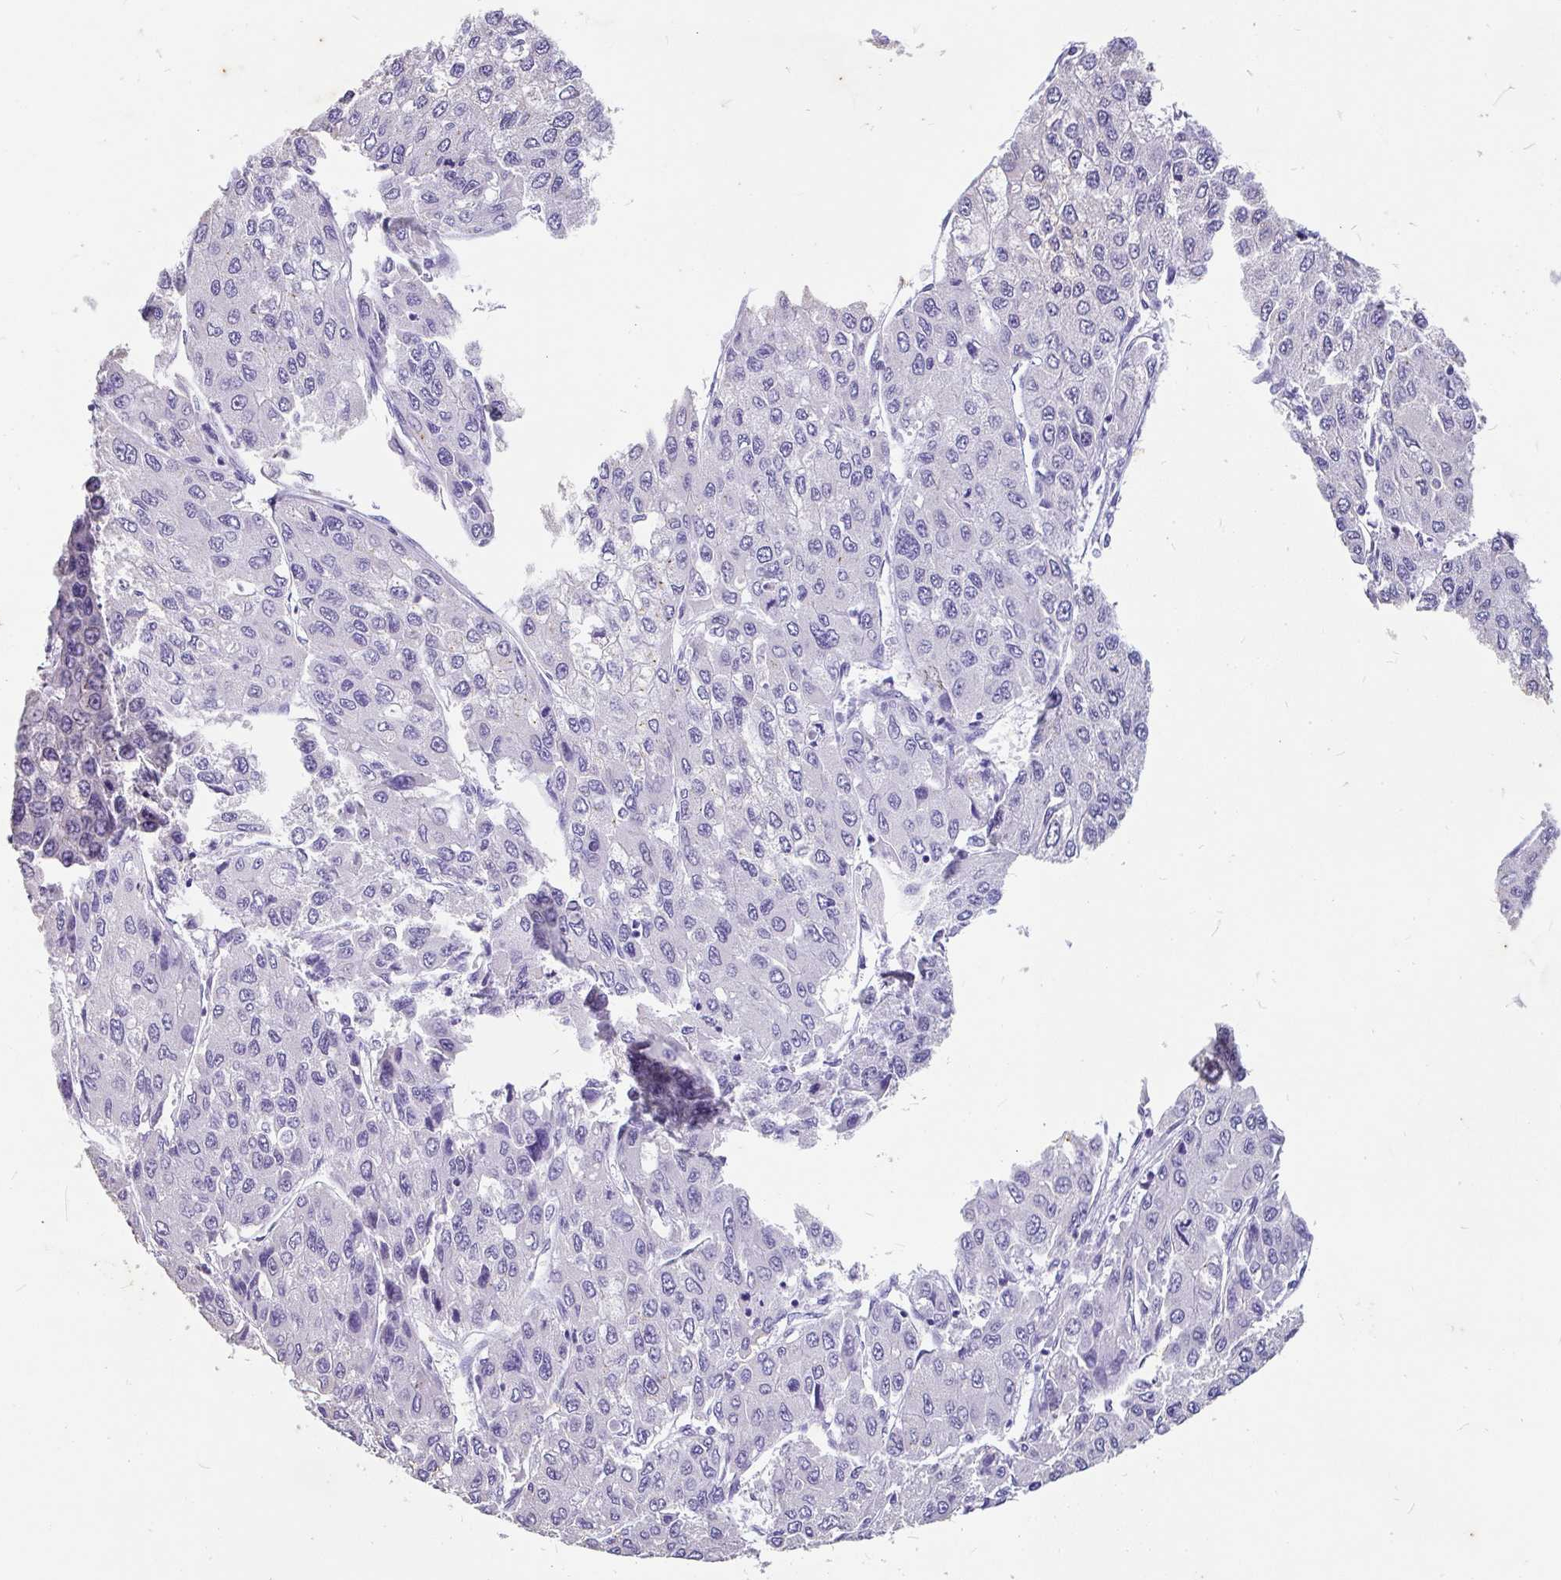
{"staining": {"intensity": "negative", "quantity": "none", "location": "none"}, "tissue": "liver cancer", "cell_type": "Tumor cells", "image_type": "cancer", "snomed": [{"axis": "morphology", "description": "Carcinoma, Hepatocellular, NOS"}, {"axis": "topography", "description": "Liver"}], "caption": "High magnification brightfield microscopy of liver hepatocellular carcinoma stained with DAB (3,3'-diaminobenzidine) (brown) and counterstained with hematoxylin (blue): tumor cells show no significant expression. (Stains: DAB immunohistochemistry with hematoxylin counter stain, Microscopy: brightfield microscopy at high magnification).", "gene": "EML5", "patient": {"sex": "female", "age": 66}}